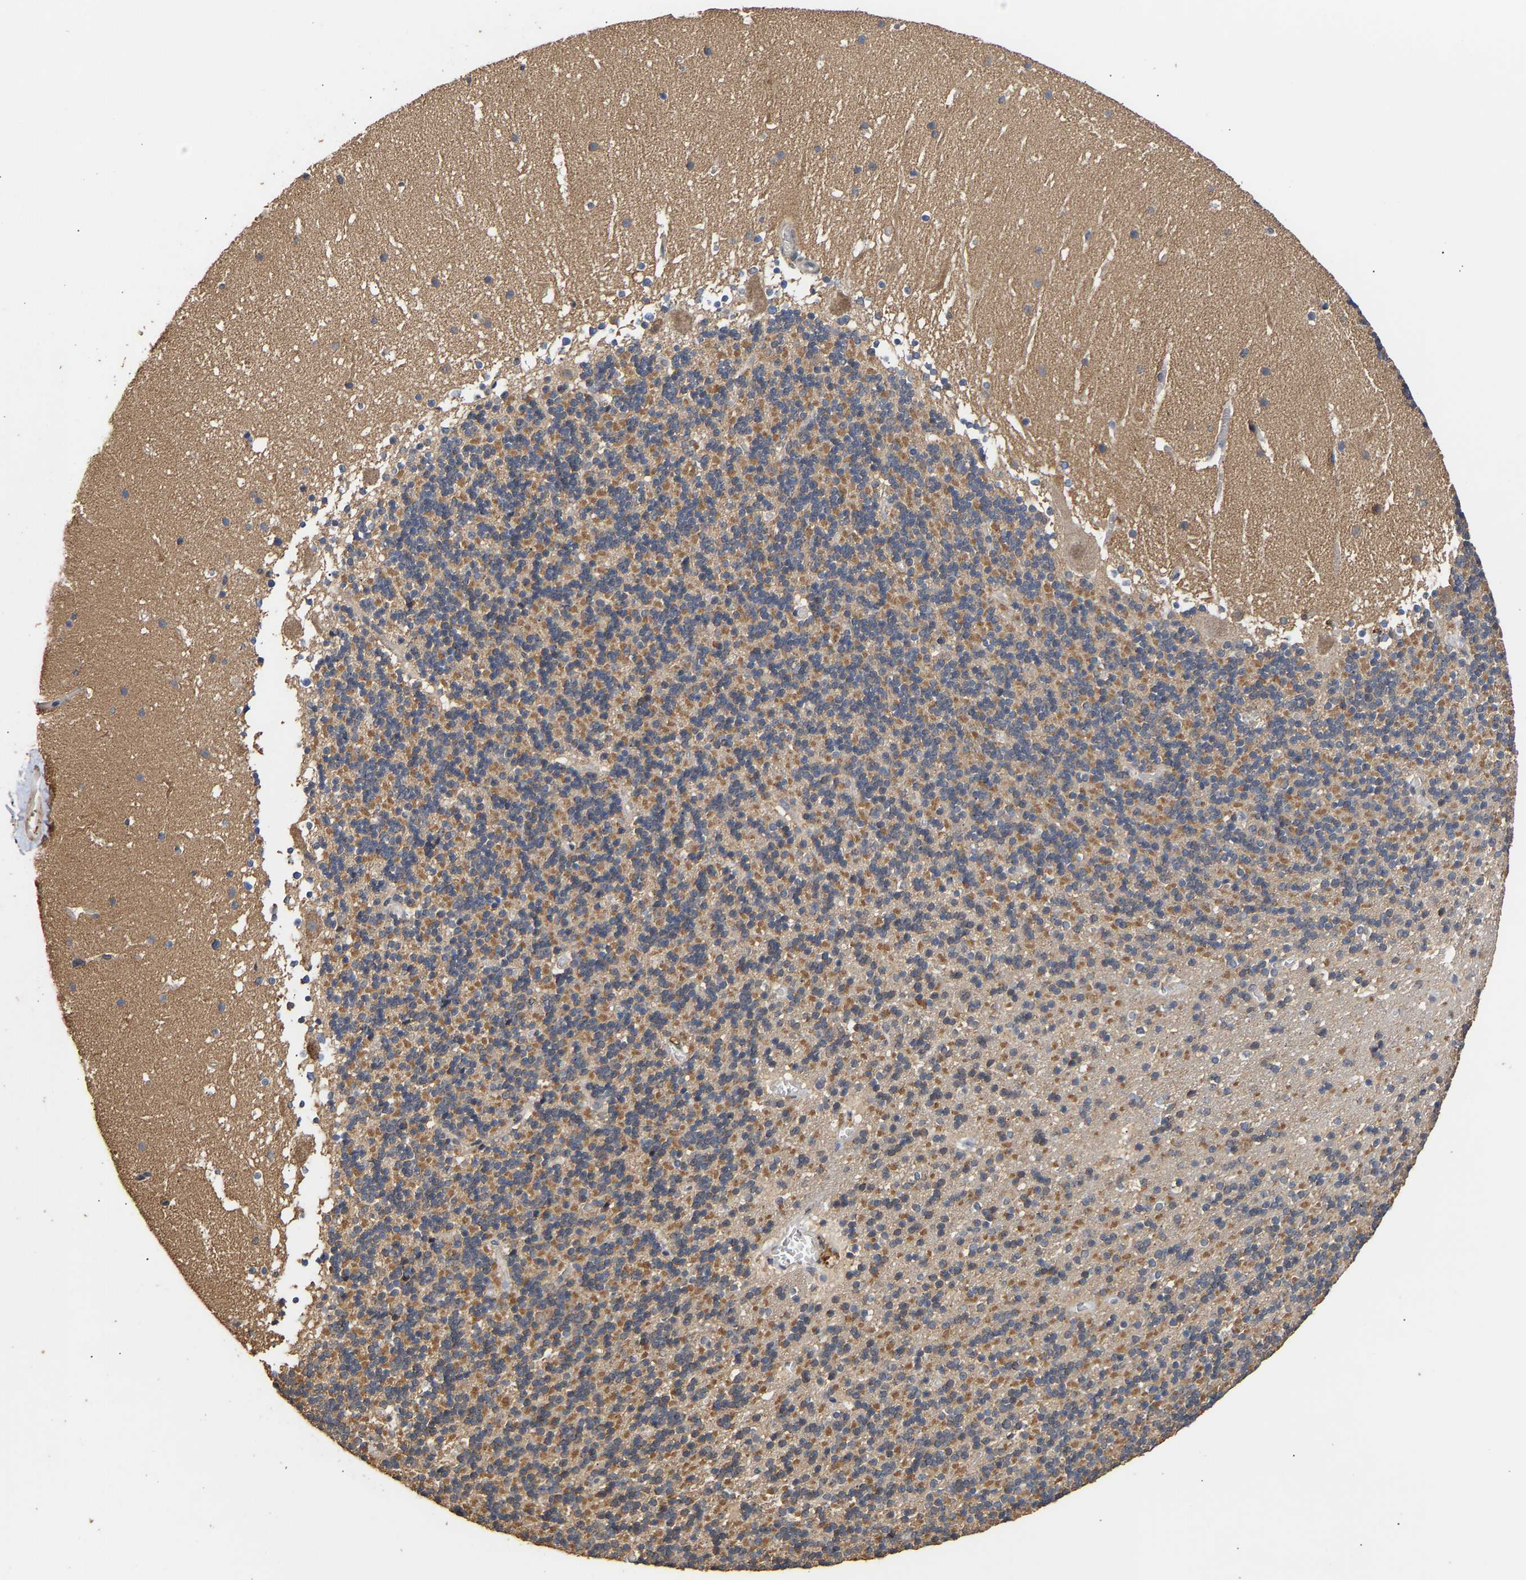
{"staining": {"intensity": "moderate", "quantity": ">75%", "location": "cytoplasmic/membranous"}, "tissue": "cerebellum", "cell_type": "Cells in granular layer", "image_type": "normal", "snomed": [{"axis": "morphology", "description": "Normal tissue, NOS"}, {"axis": "topography", "description": "Cerebellum"}], "caption": "A photomicrograph of human cerebellum stained for a protein displays moderate cytoplasmic/membranous brown staining in cells in granular layer. (IHC, brightfield microscopy, high magnification).", "gene": "ZNF26", "patient": {"sex": "male", "age": 45}}